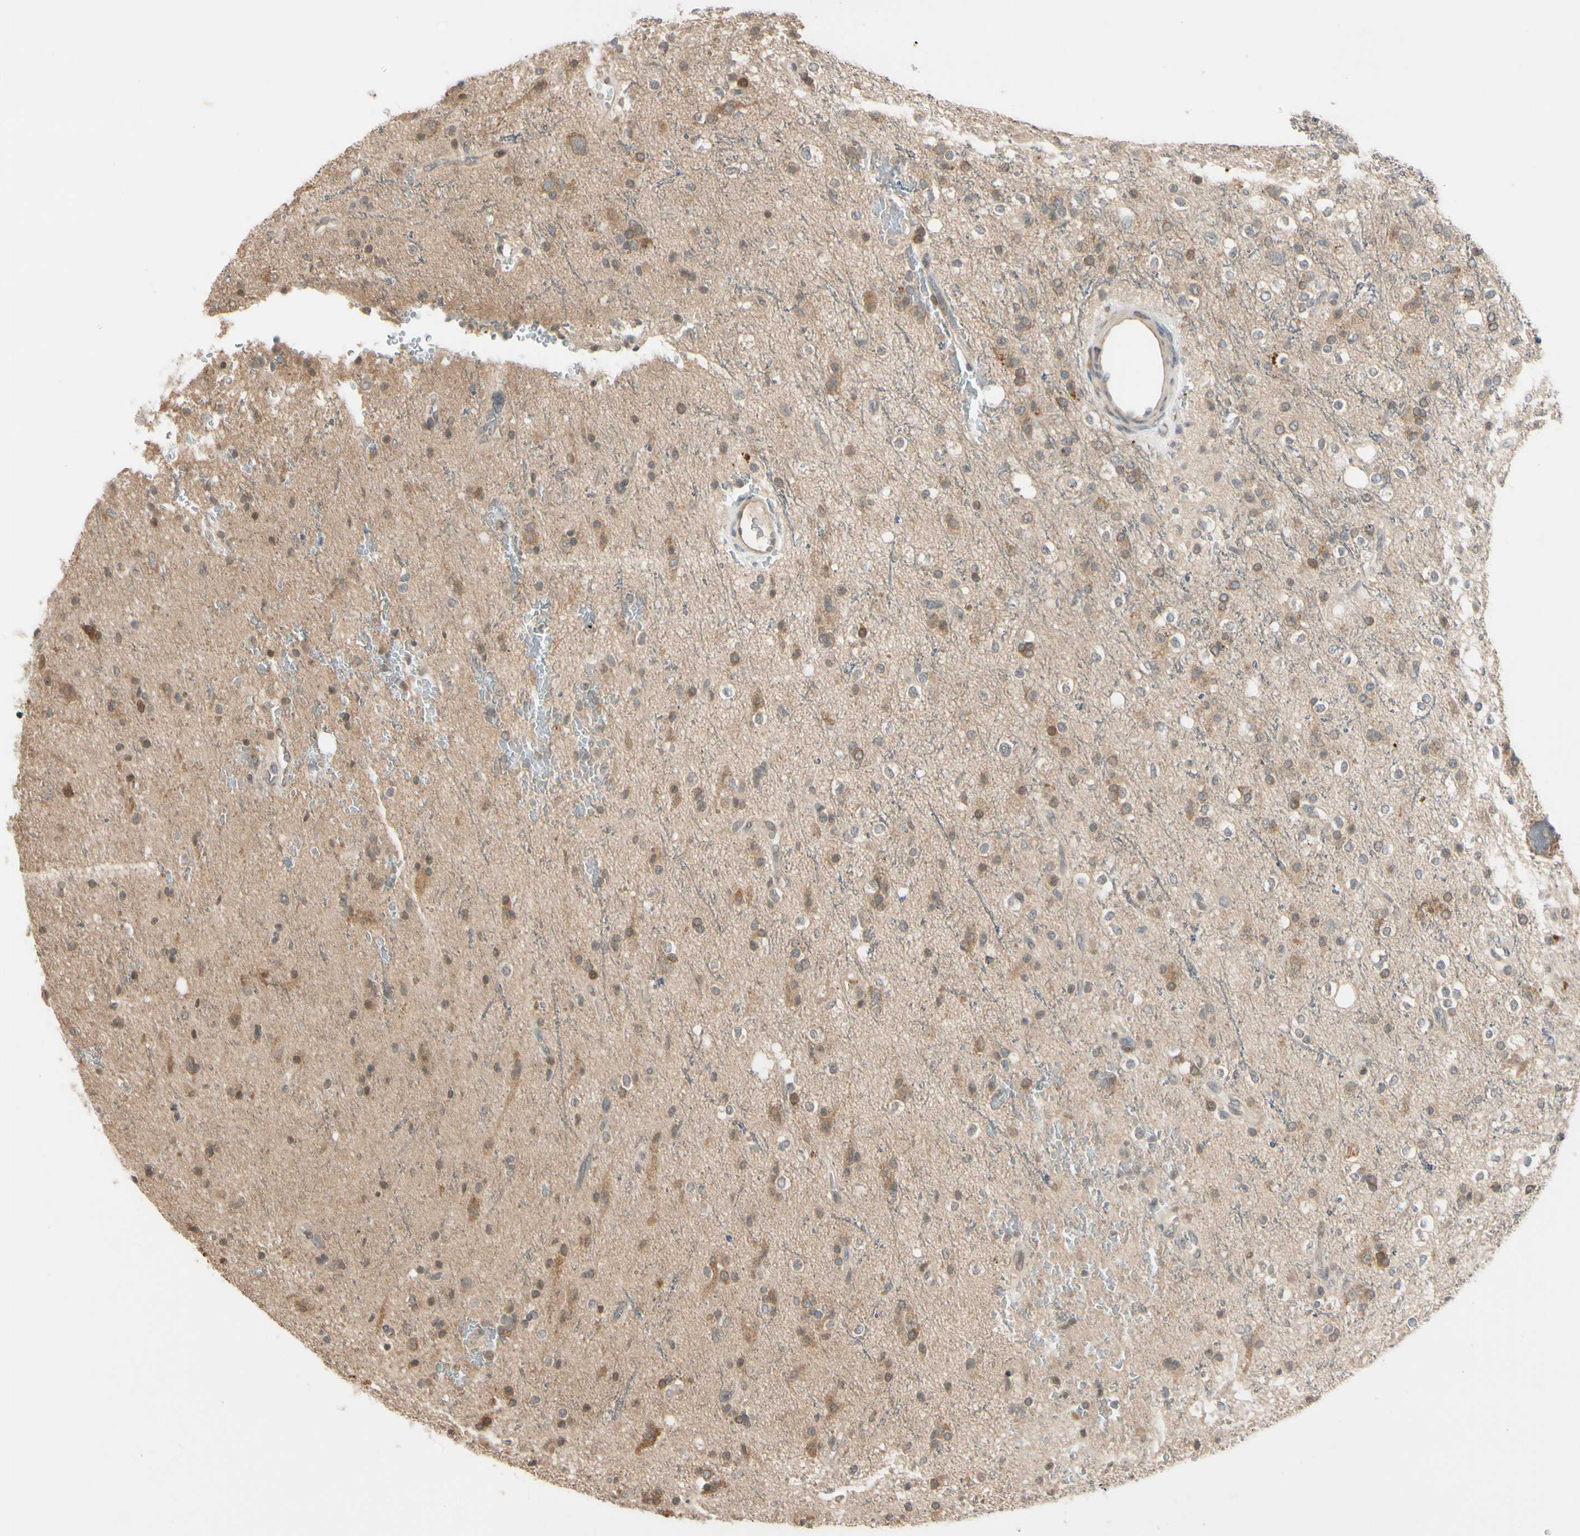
{"staining": {"intensity": "weak", "quantity": "25%-75%", "location": "cytoplasmic/membranous"}, "tissue": "glioma", "cell_type": "Tumor cells", "image_type": "cancer", "snomed": [{"axis": "morphology", "description": "Glioma, malignant, High grade"}, {"axis": "topography", "description": "Brain"}], "caption": "Brown immunohistochemical staining in high-grade glioma (malignant) shows weak cytoplasmic/membranous positivity in approximately 25%-75% of tumor cells. The protein of interest is shown in brown color, while the nuclei are stained blue.", "gene": "FGF10", "patient": {"sex": "male", "age": 47}}